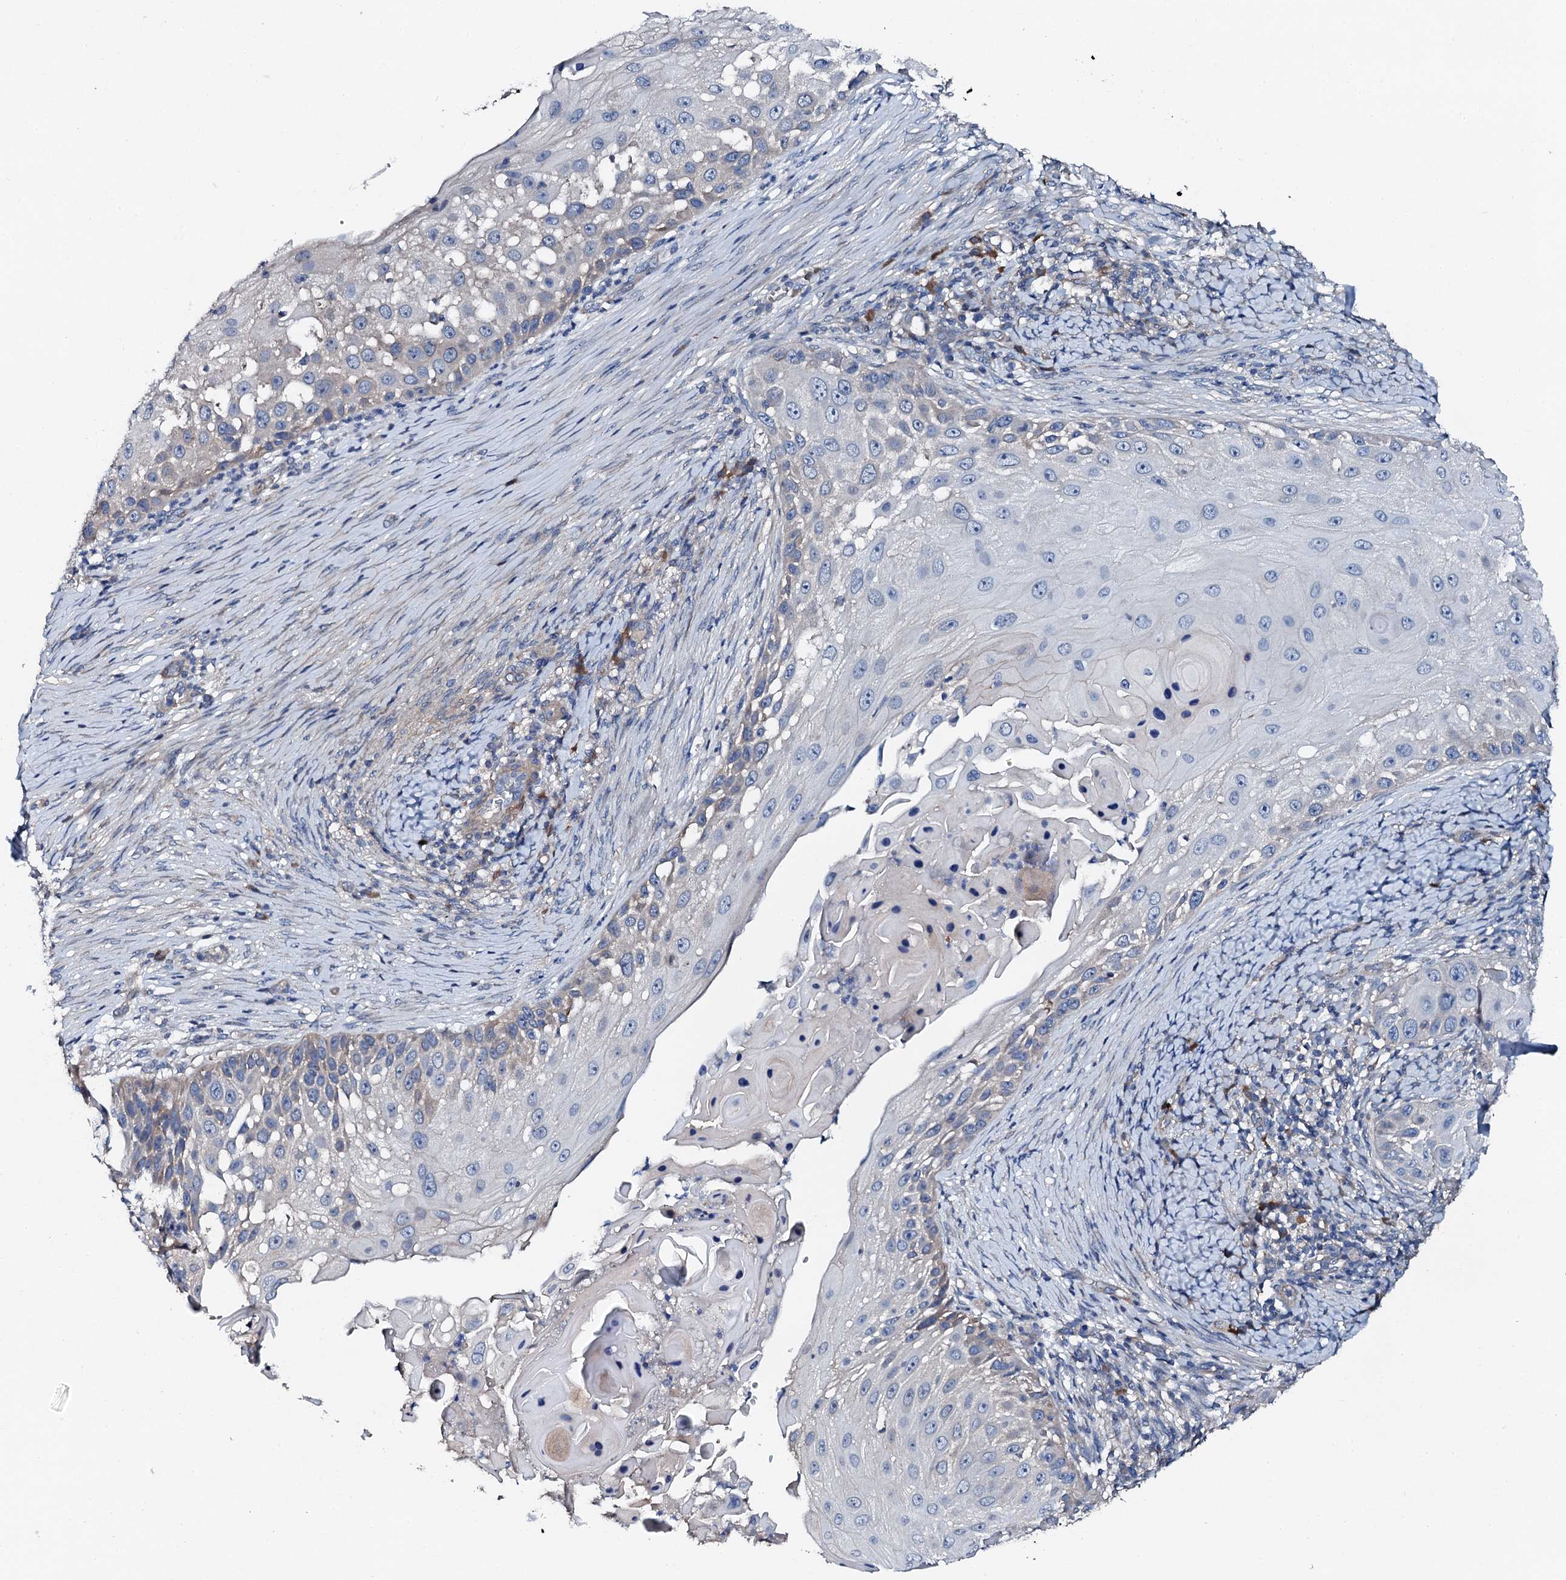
{"staining": {"intensity": "negative", "quantity": "none", "location": "none"}, "tissue": "skin cancer", "cell_type": "Tumor cells", "image_type": "cancer", "snomed": [{"axis": "morphology", "description": "Squamous cell carcinoma, NOS"}, {"axis": "topography", "description": "Skin"}], "caption": "Immunohistochemical staining of human skin cancer reveals no significant staining in tumor cells.", "gene": "GFOD2", "patient": {"sex": "female", "age": 44}}